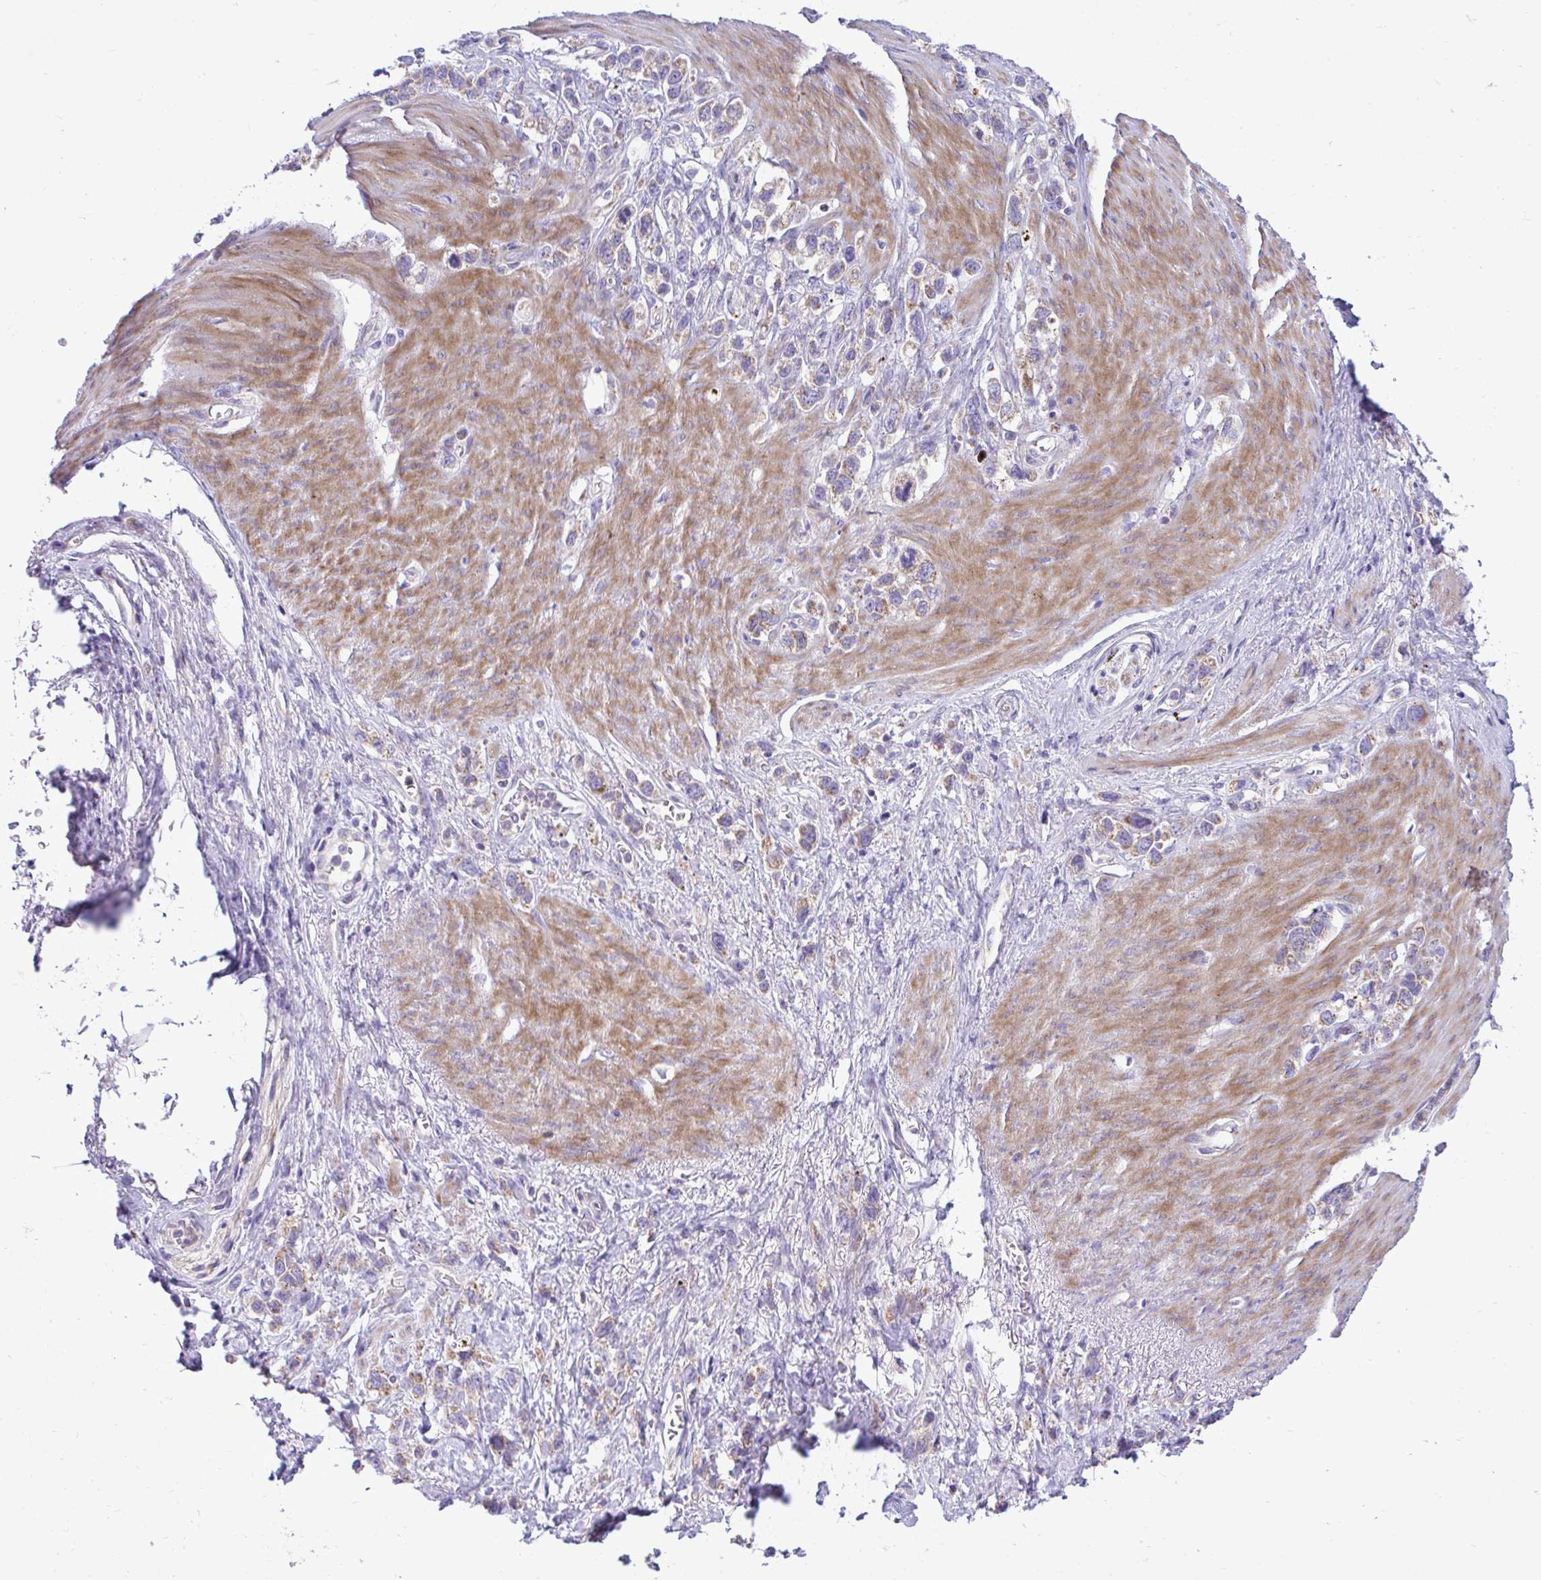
{"staining": {"intensity": "weak", "quantity": ">75%", "location": "cytoplasmic/membranous"}, "tissue": "stomach cancer", "cell_type": "Tumor cells", "image_type": "cancer", "snomed": [{"axis": "morphology", "description": "Adenocarcinoma, NOS"}, {"axis": "topography", "description": "Stomach"}], "caption": "Tumor cells reveal low levels of weak cytoplasmic/membranous expression in about >75% of cells in stomach cancer.", "gene": "MRPS16", "patient": {"sex": "female", "age": 65}}